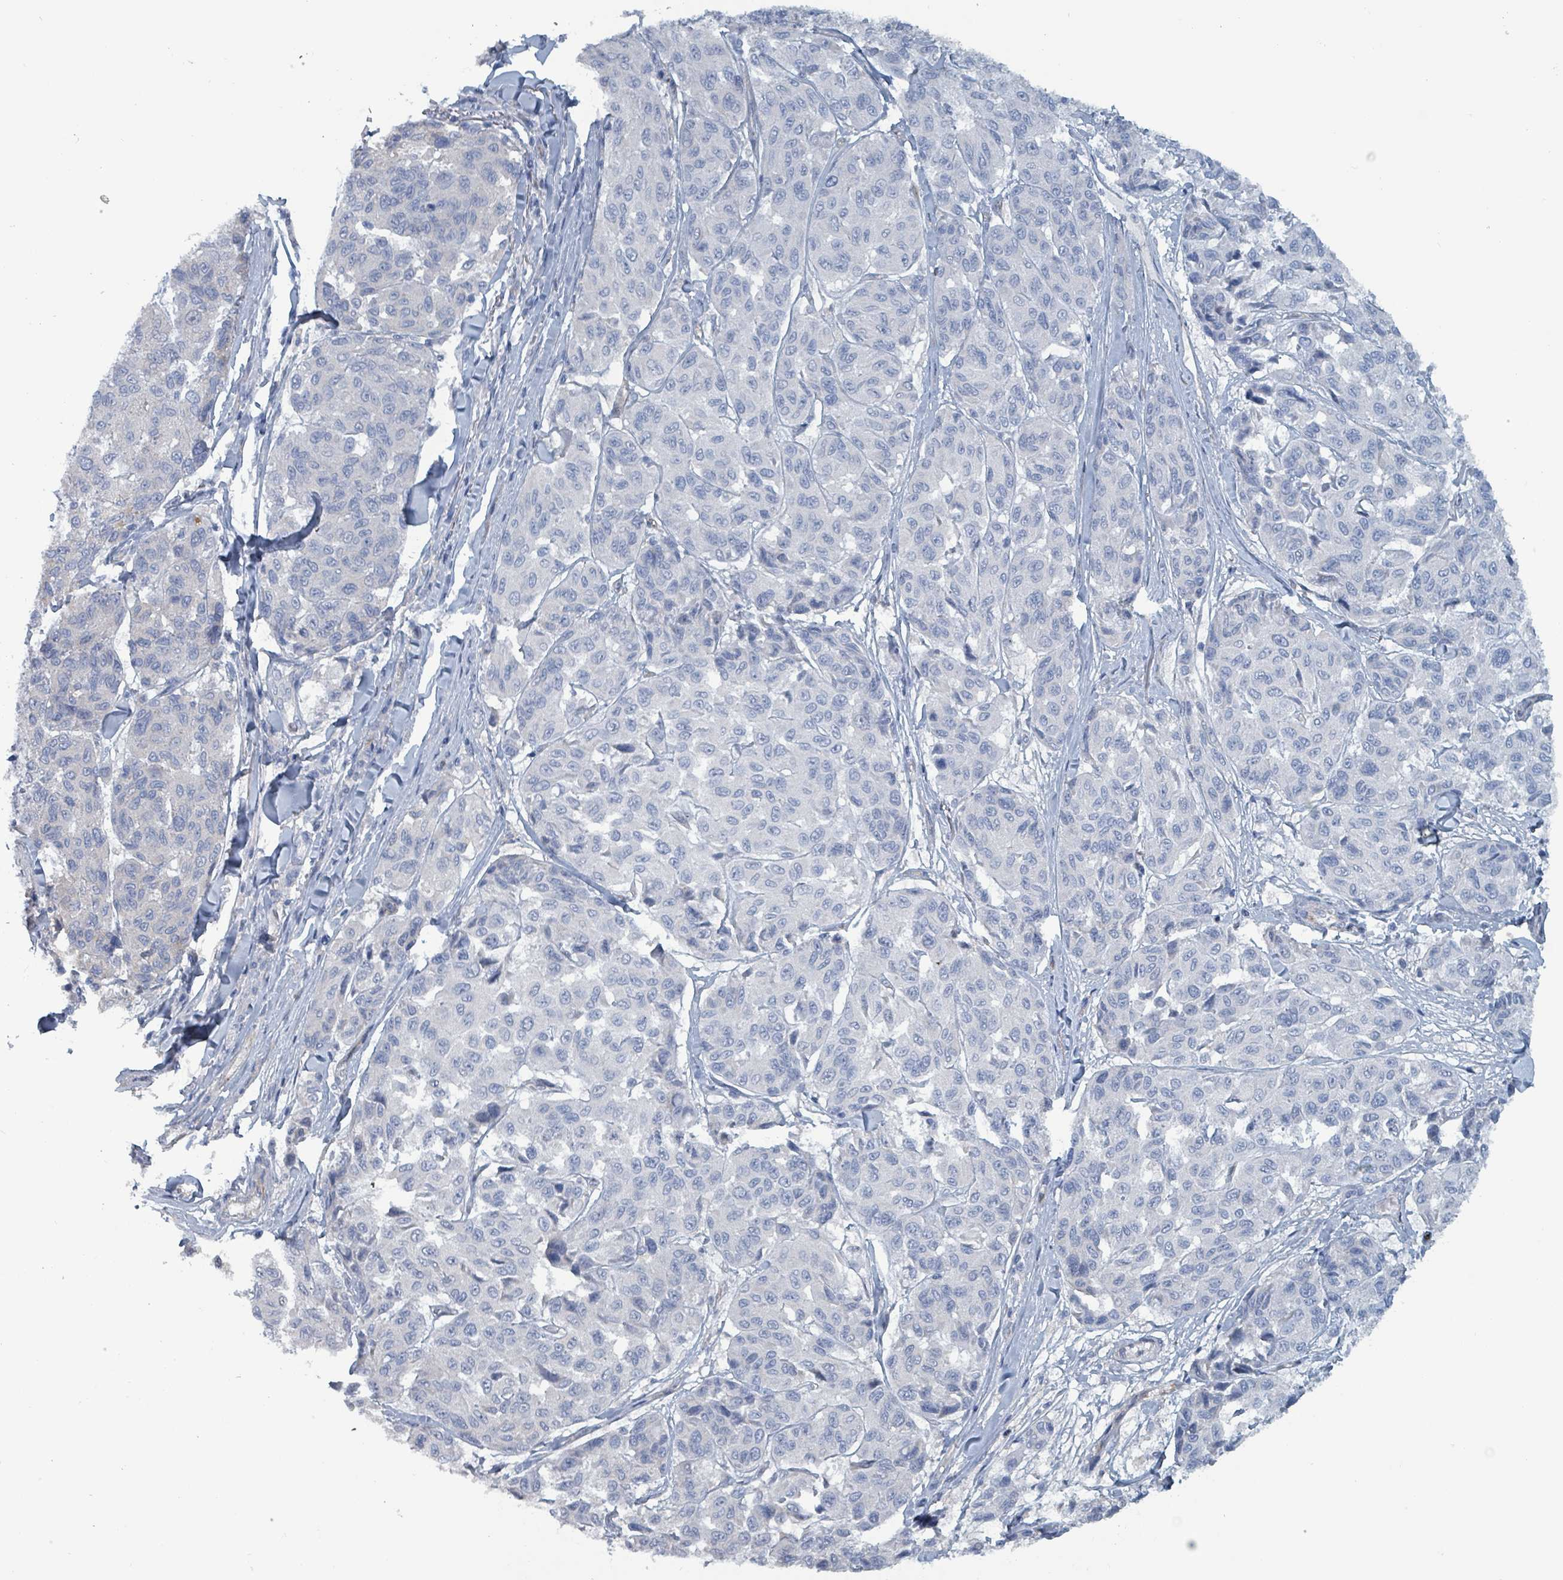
{"staining": {"intensity": "negative", "quantity": "none", "location": "none"}, "tissue": "melanoma", "cell_type": "Tumor cells", "image_type": "cancer", "snomed": [{"axis": "morphology", "description": "Malignant melanoma, NOS"}, {"axis": "topography", "description": "Skin"}], "caption": "DAB (3,3'-diaminobenzidine) immunohistochemical staining of human melanoma shows no significant staining in tumor cells.", "gene": "TAAR5", "patient": {"sex": "female", "age": 66}}